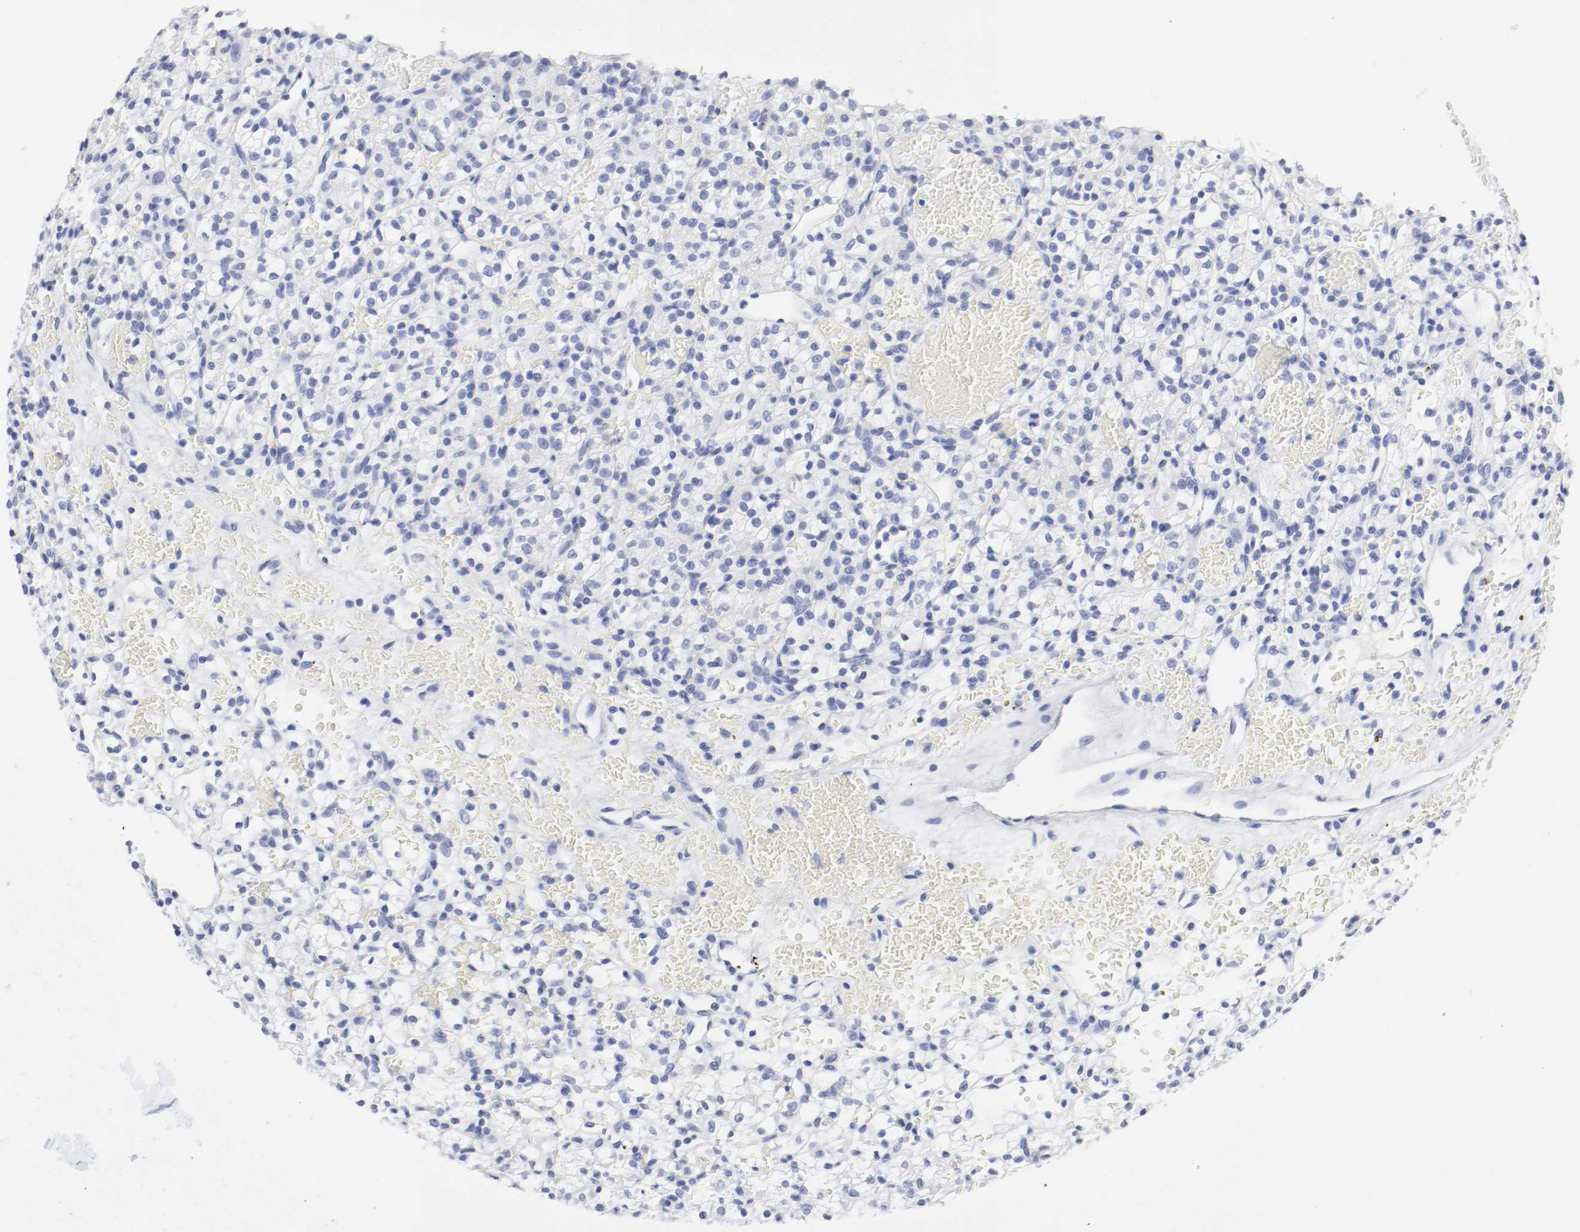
{"staining": {"intensity": "negative", "quantity": "none", "location": "none"}, "tissue": "renal cancer", "cell_type": "Tumor cells", "image_type": "cancer", "snomed": [{"axis": "morphology", "description": "Adenocarcinoma, NOS"}, {"axis": "topography", "description": "Kidney"}], "caption": "Human renal cancer stained for a protein using IHC shows no positivity in tumor cells.", "gene": "GAD1", "patient": {"sex": "female", "age": 60}}